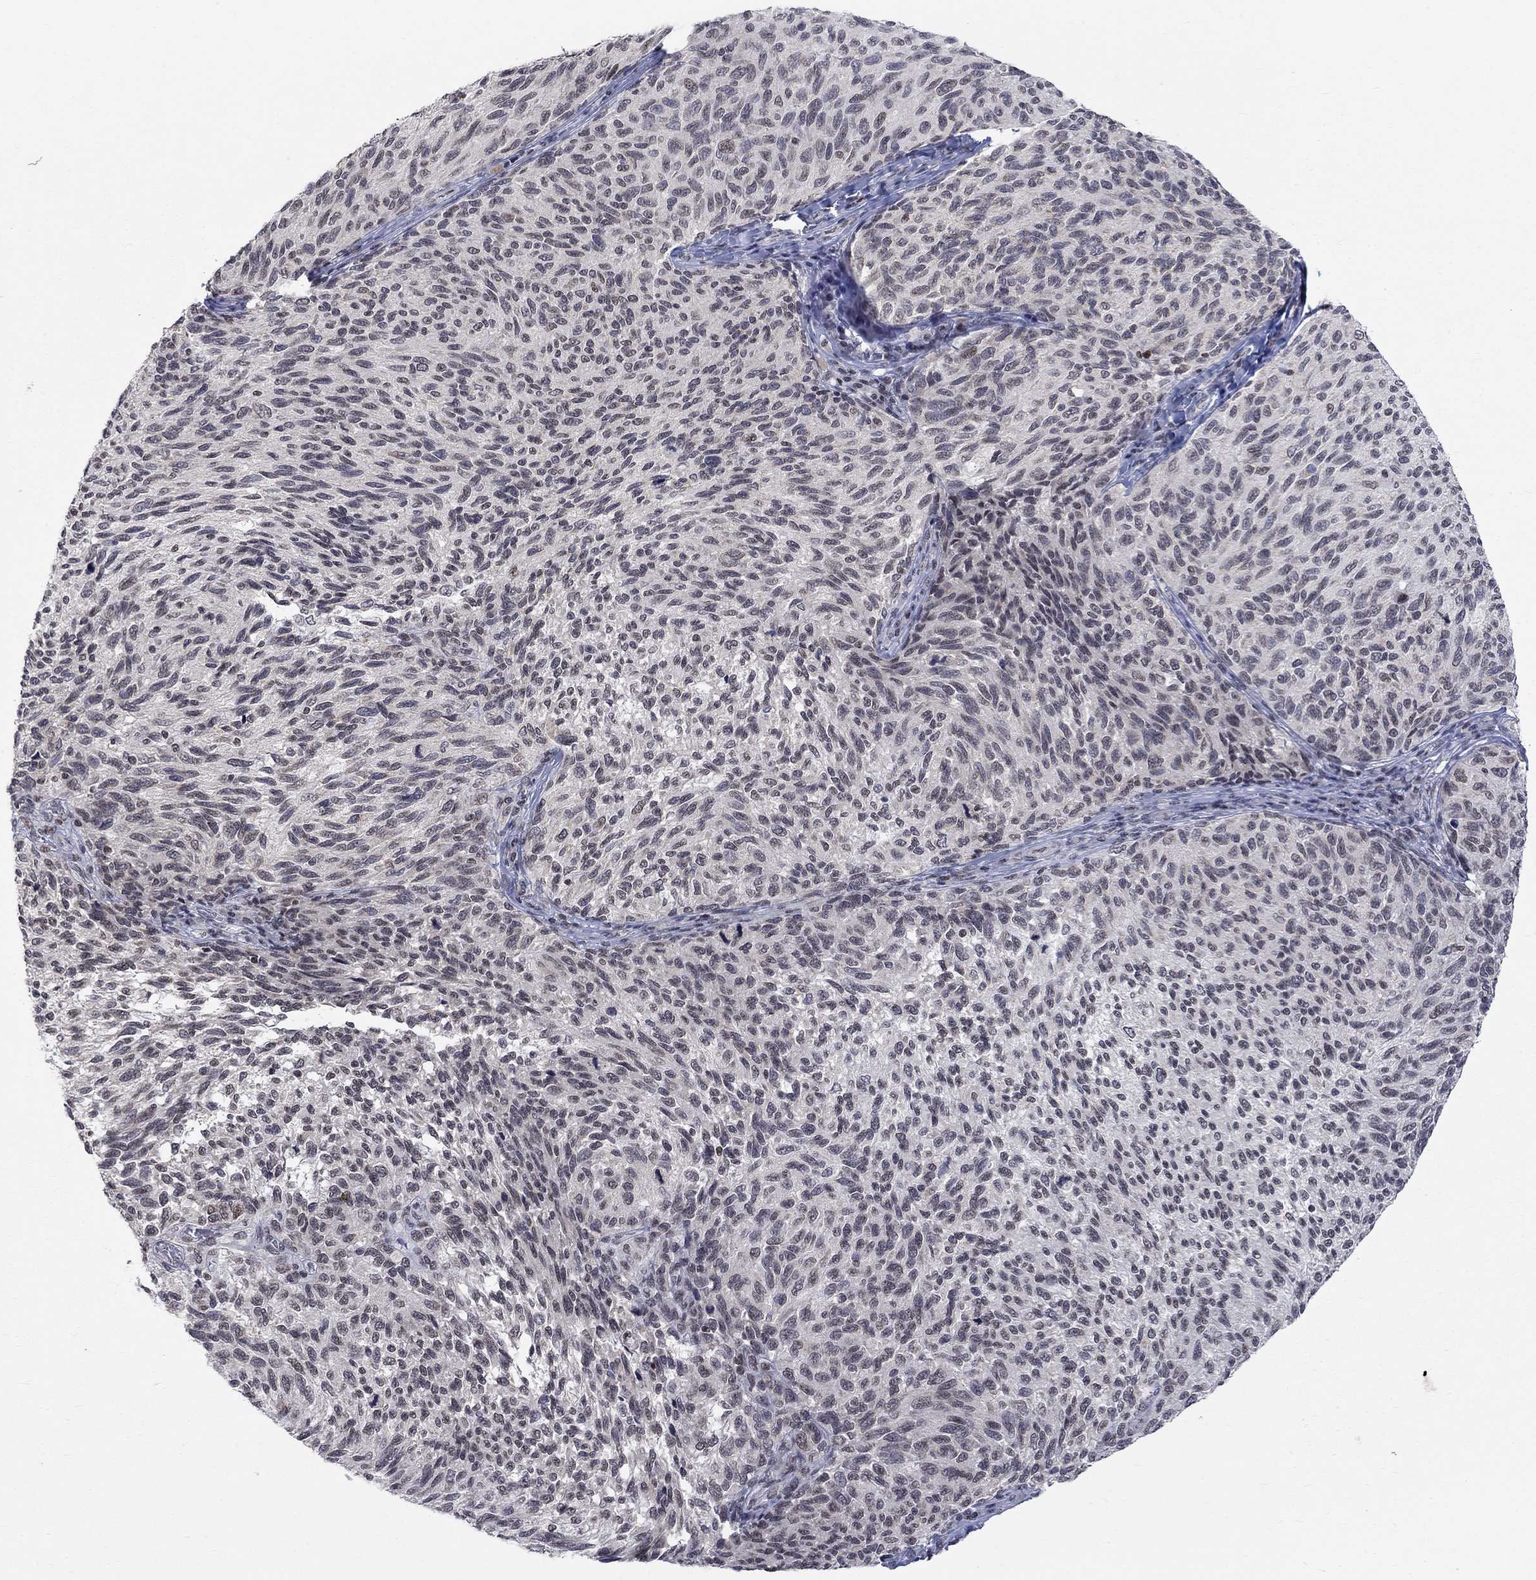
{"staining": {"intensity": "negative", "quantity": "none", "location": "none"}, "tissue": "melanoma", "cell_type": "Tumor cells", "image_type": "cancer", "snomed": [{"axis": "morphology", "description": "Malignant melanoma, NOS"}, {"axis": "topography", "description": "Skin"}], "caption": "This is an immunohistochemistry histopathology image of human melanoma. There is no expression in tumor cells.", "gene": "KLF12", "patient": {"sex": "female", "age": 73}}